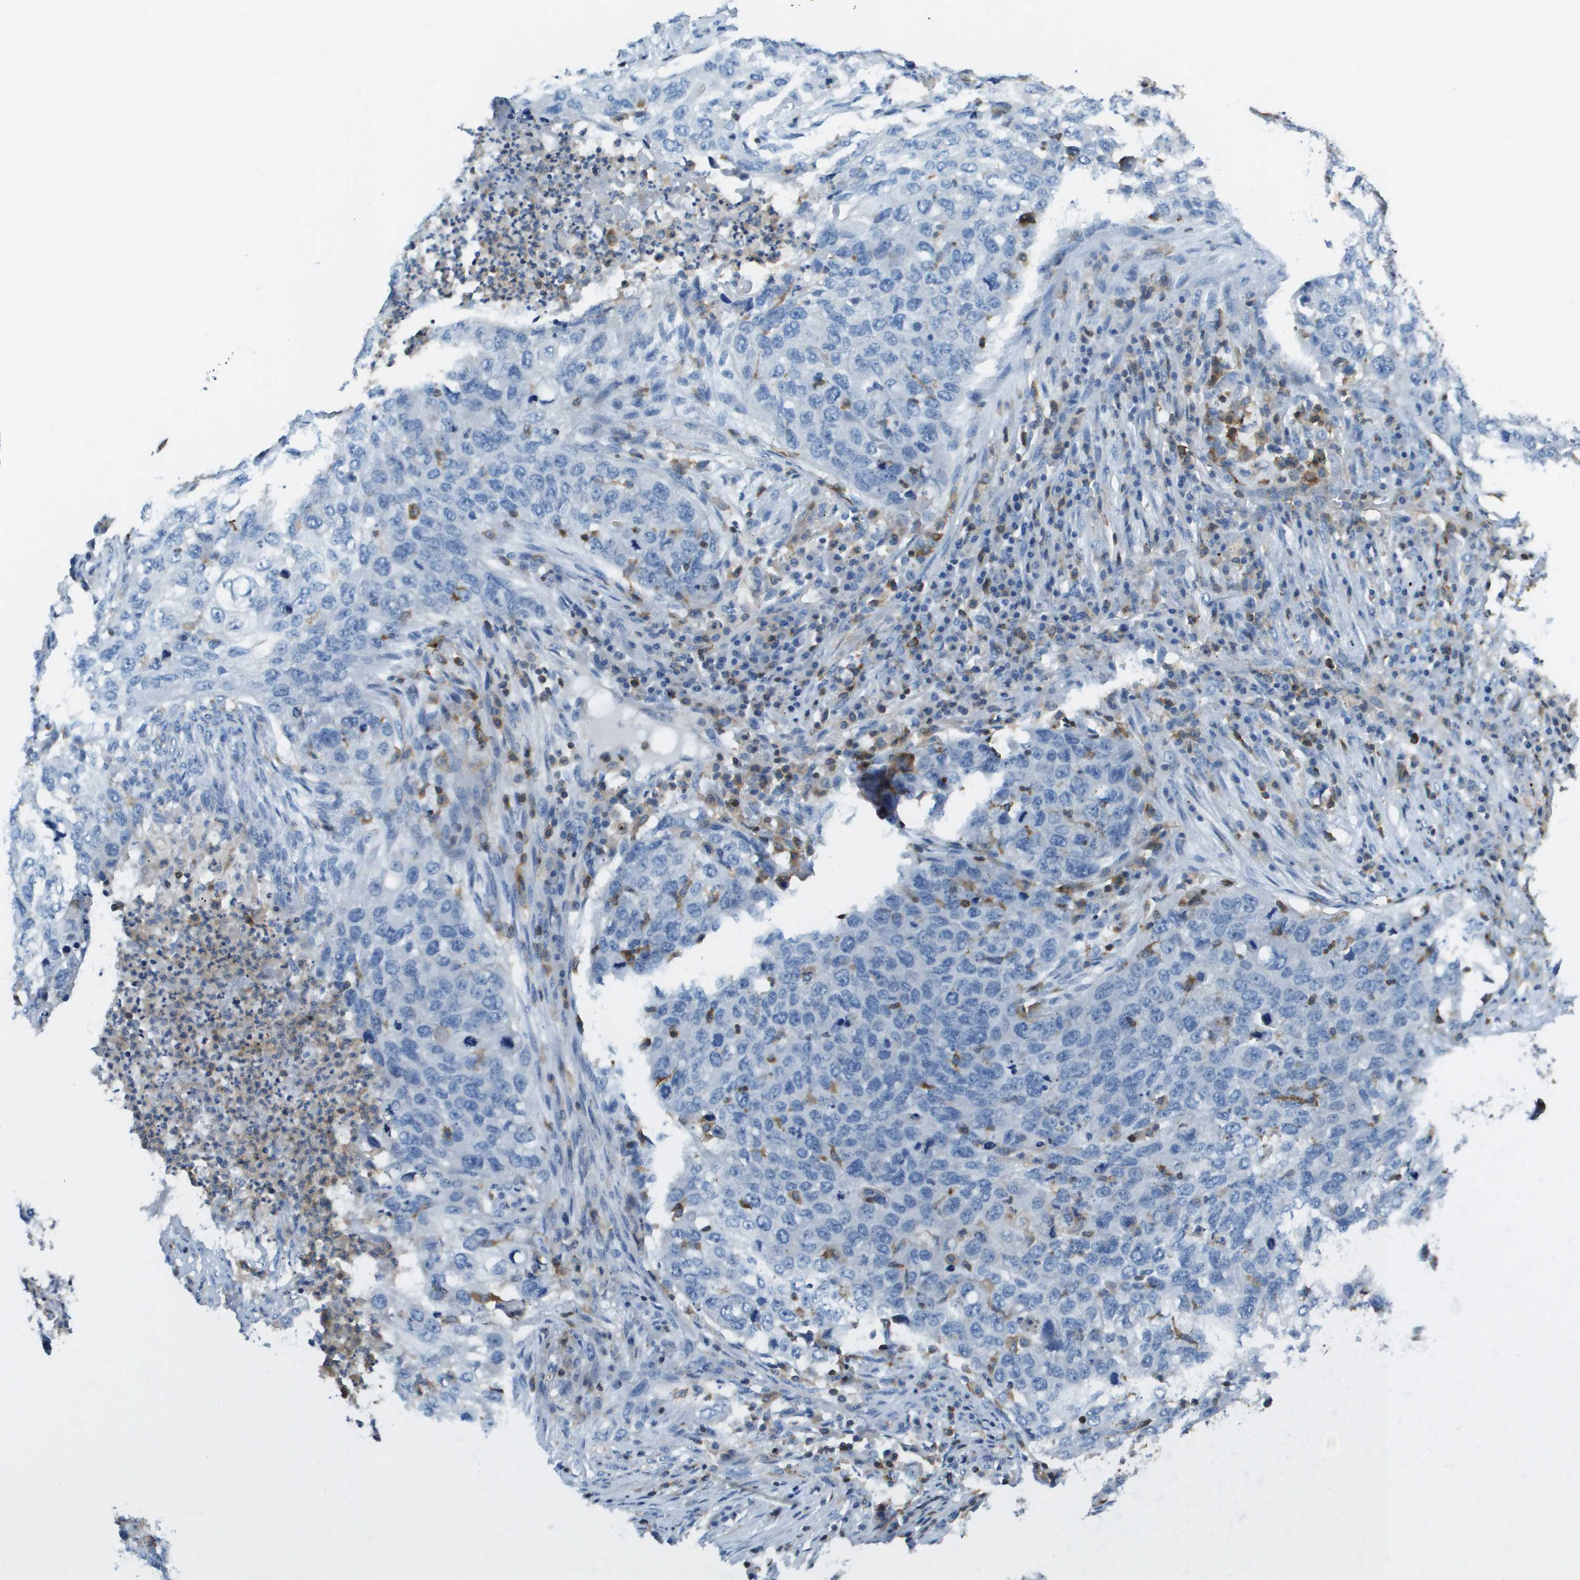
{"staining": {"intensity": "negative", "quantity": "none", "location": "none"}, "tissue": "lung cancer", "cell_type": "Tumor cells", "image_type": "cancer", "snomed": [{"axis": "morphology", "description": "Squamous cell carcinoma, NOS"}, {"axis": "topography", "description": "Lung"}], "caption": "Tumor cells are negative for brown protein staining in squamous cell carcinoma (lung).", "gene": "APBB1IP", "patient": {"sex": "female", "age": 63}}